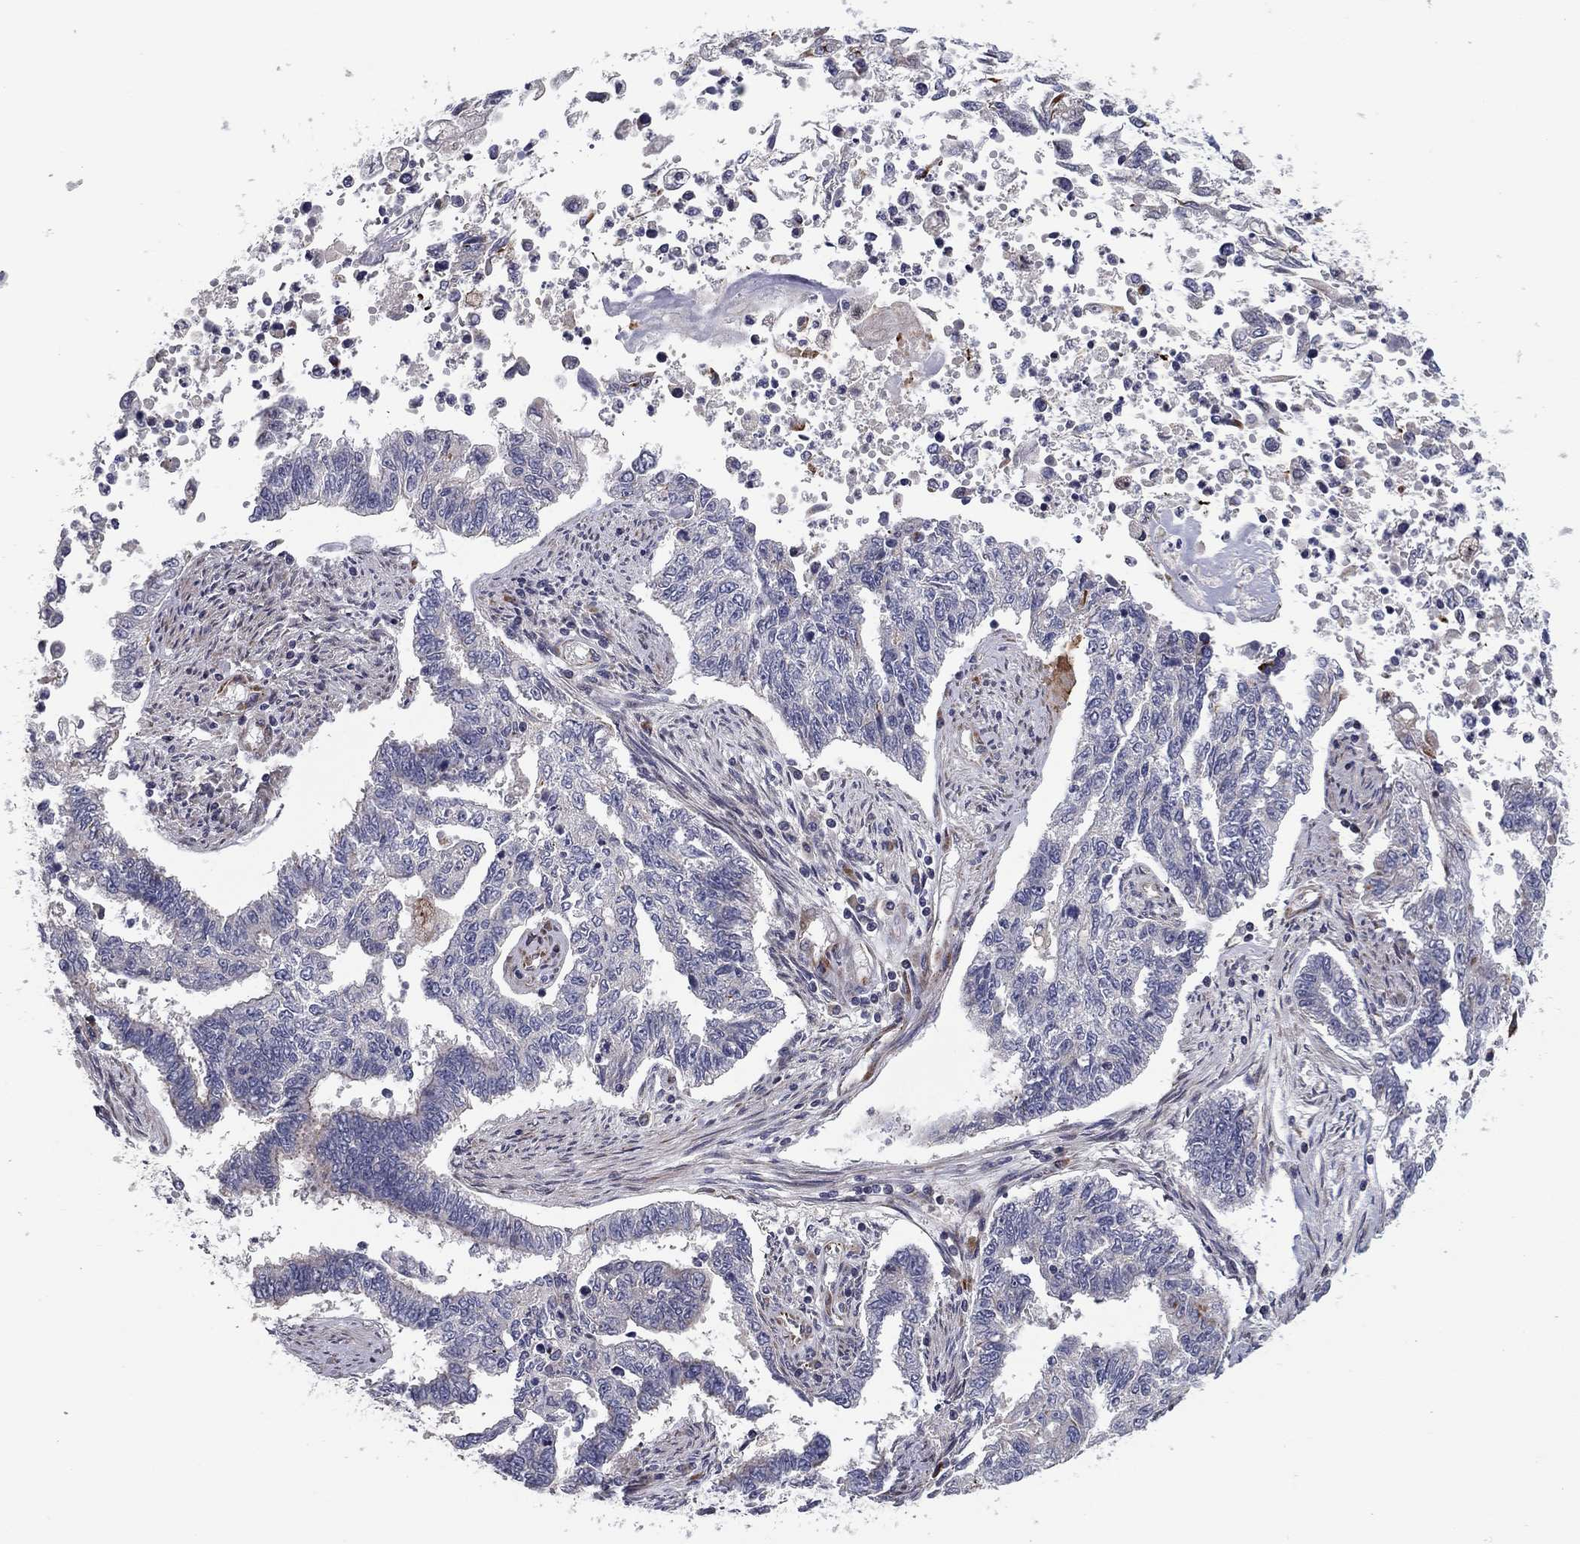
{"staining": {"intensity": "negative", "quantity": "none", "location": "none"}, "tissue": "endometrial cancer", "cell_type": "Tumor cells", "image_type": "cancer", "snomed": [{"axis": "morphology", "description": "Adenocarcinoma, NOS"}, {"axis": "topography", "description": "Uterus"}], "caption": "Micrograph shows no protein positivity in tumor cells of adenocarcinoma (endometrial) tissue.", "gene": "CLSTN1", "patient": {"sex": "female", "age": 59}}